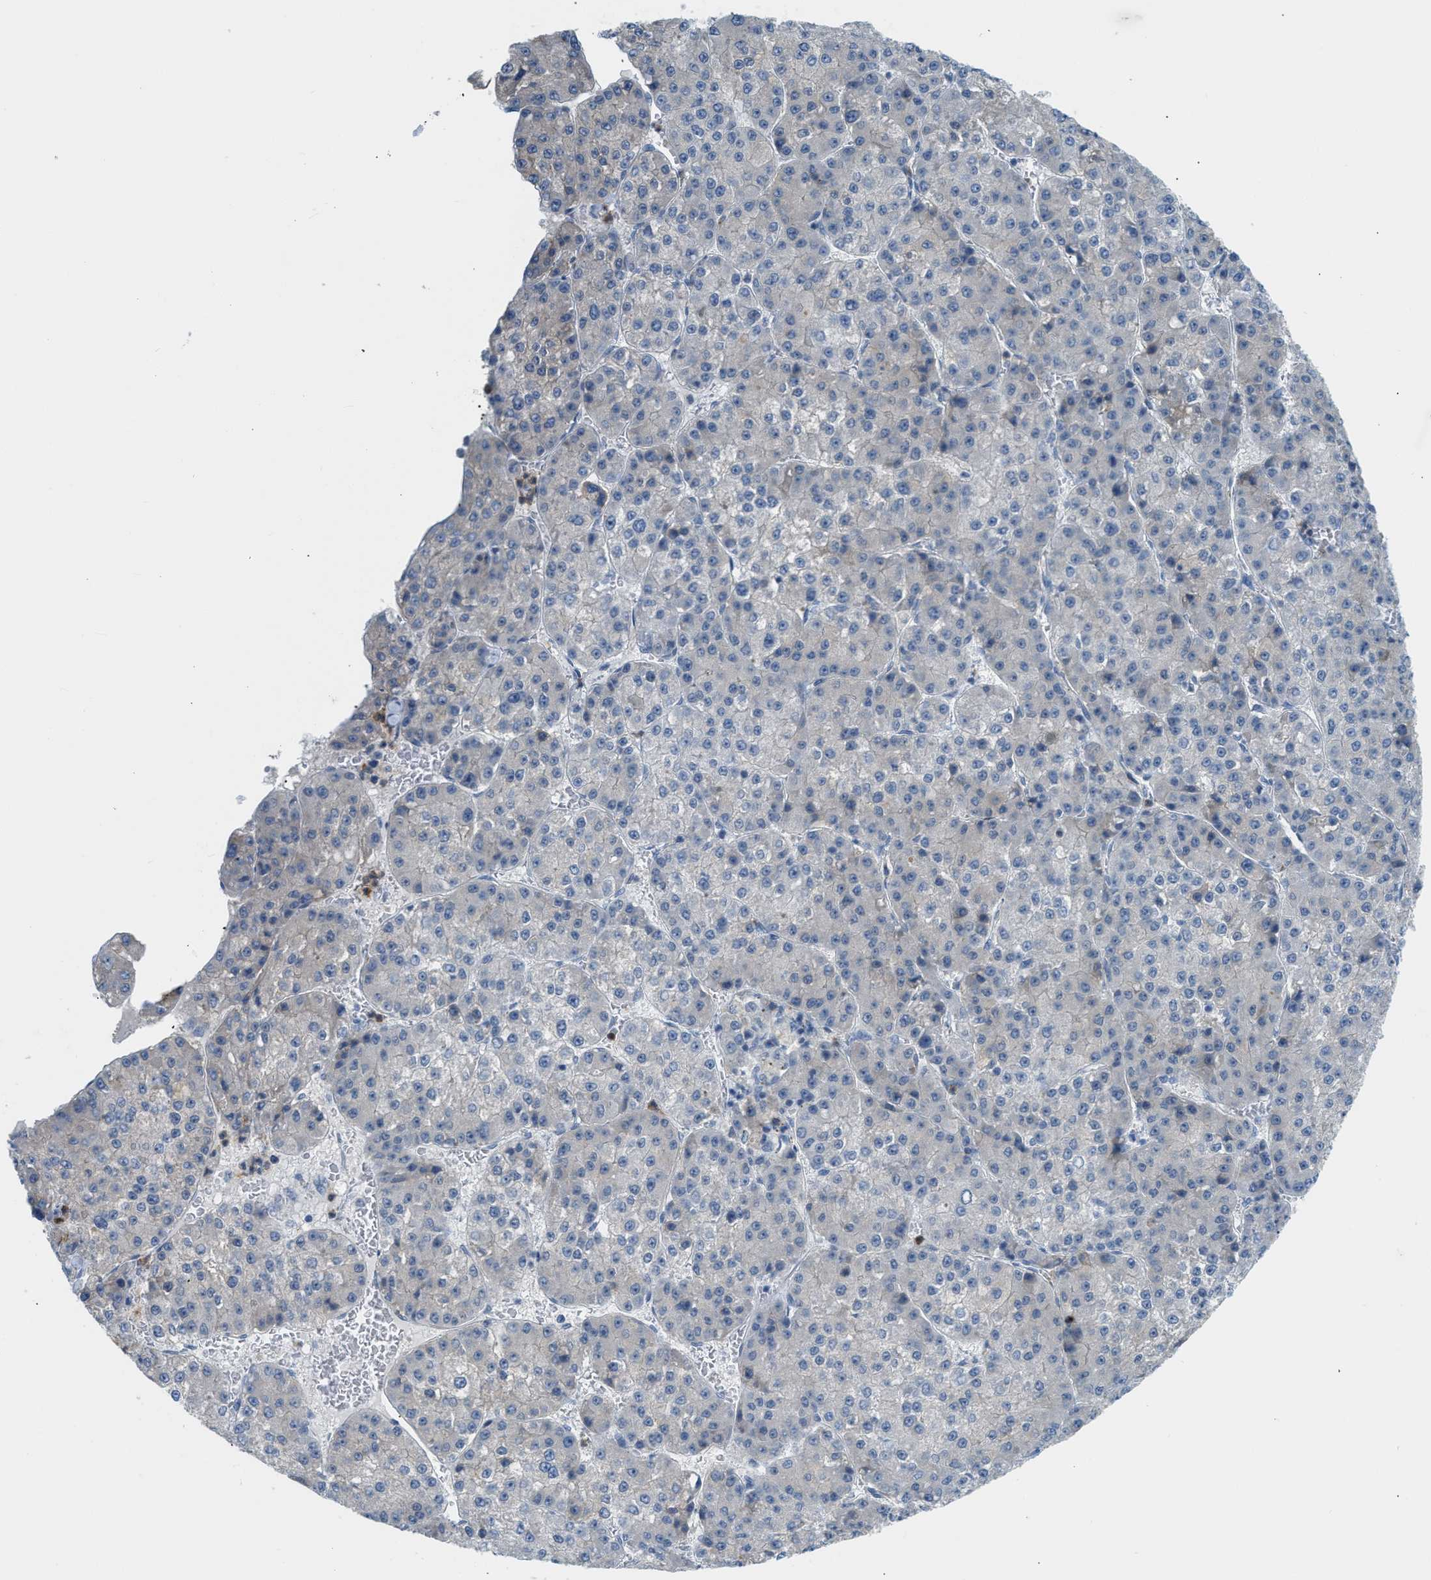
{"staining": {"intensity": "negative", "quantity": "none", "location": "none"}, "tissue": "liver cancer", "cell_type": "Tumor cells", "image_type": "cancer", "snomed": [{"axis": "morphology", "description": "Carcinoma, Hepatocellular, NOS"}, {"axis": "topography", "description": "Liver"}], "caption": "The histopathology image exhibits no staining of tumor cells in hepatocellular carcinoma (liver).", "gene": "ZNF408", "patient": {"sex": "female", "age": 73}}